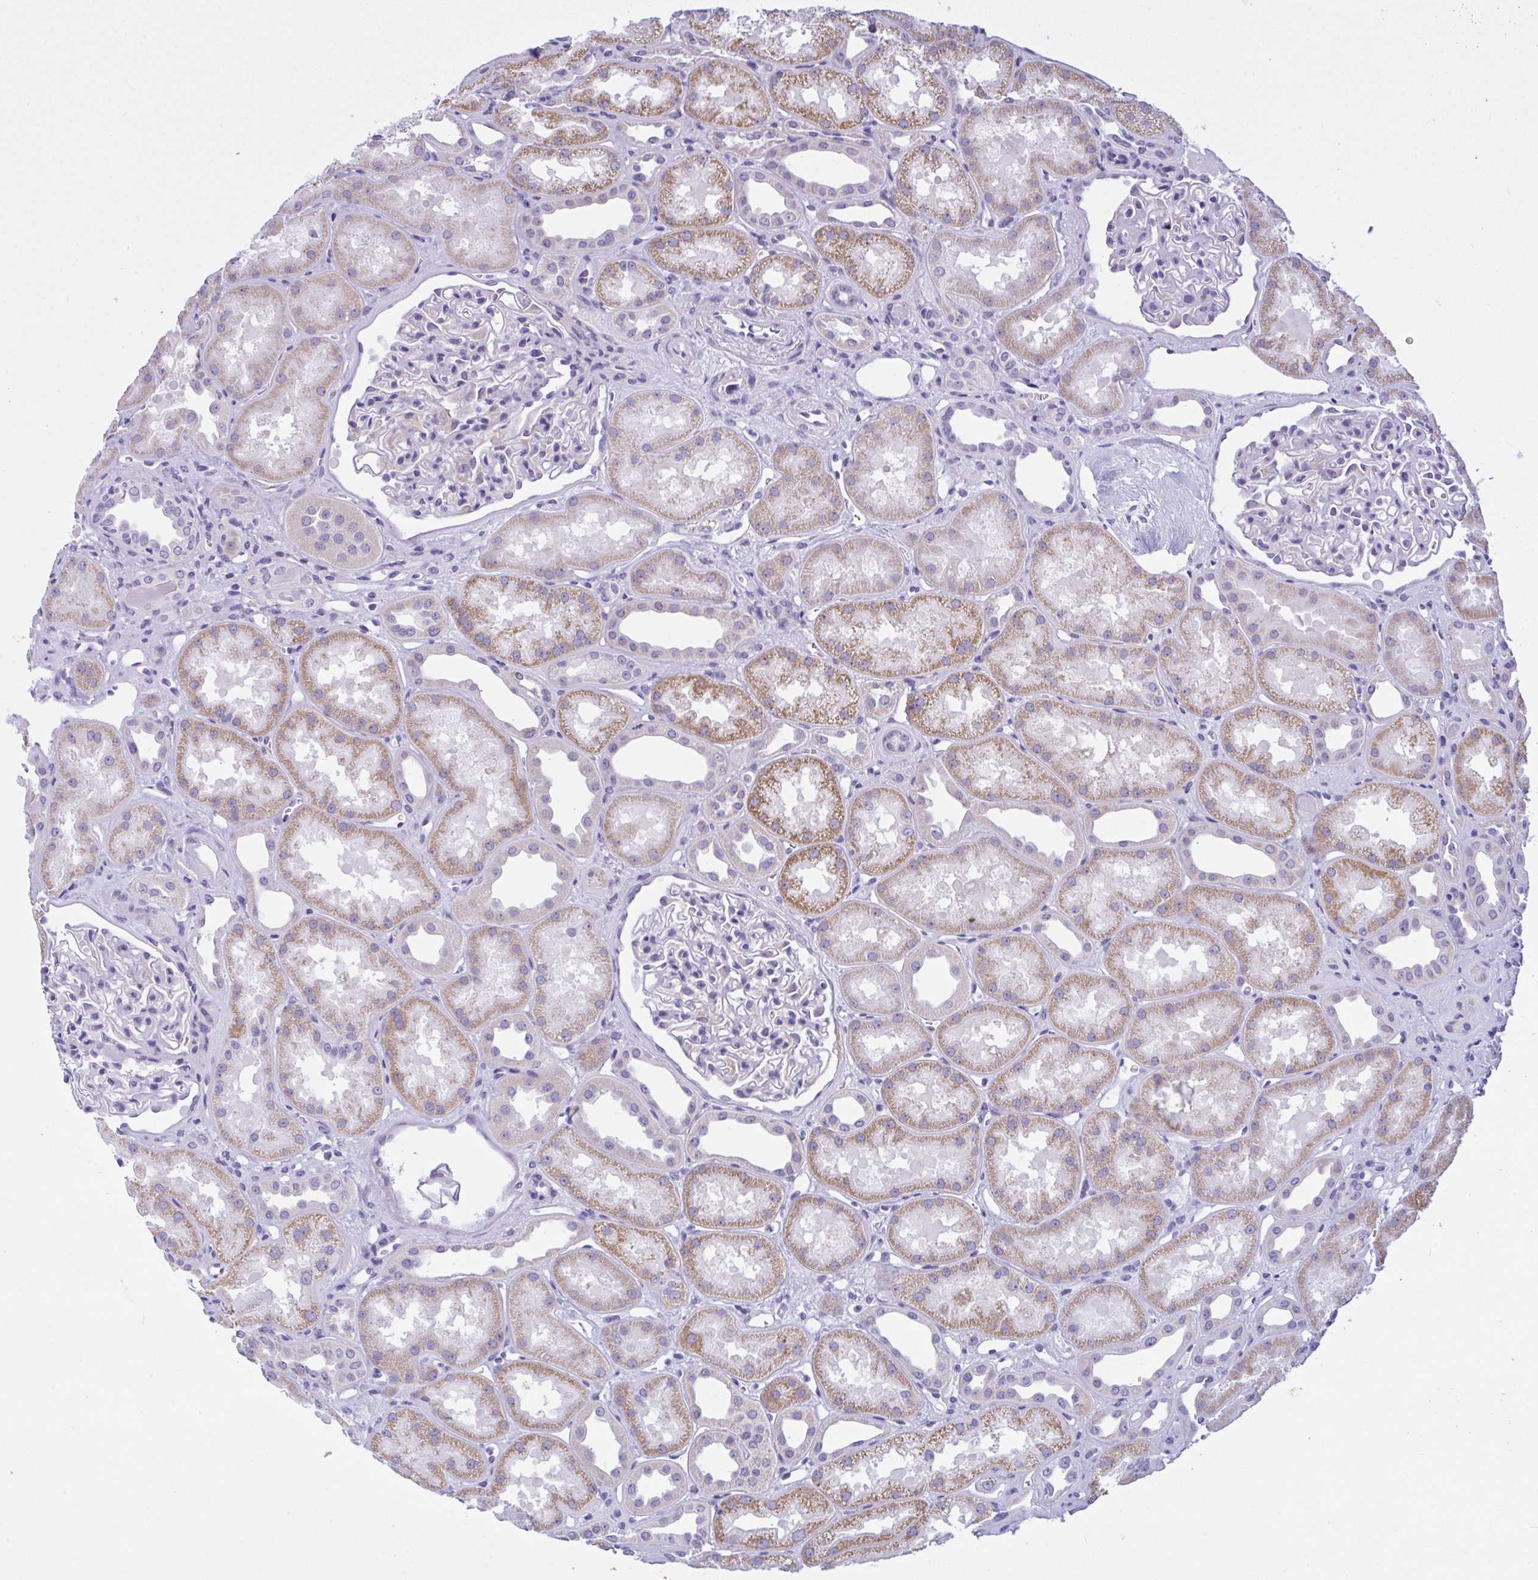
{"staining": {"intensity": "negative", "quantity": "none", "location": "none"}, "tissue": "kidney", "cell_type": "Cells in glomeruli", "image_type": "normal", "snomed": [{"axis": "morphology", "description": "Normal tissue, NOS"}, {"axis": "topography", "description": "Kidney"}], "caption": "Immunohistochemistry (IHC) photomicrograph of benign kidney: human kidney stained with DAB exhibits no significant protein expression in cells in glomeruli.", "gene": "YBX2", "patient": {"sex": "male", "age": 61}}